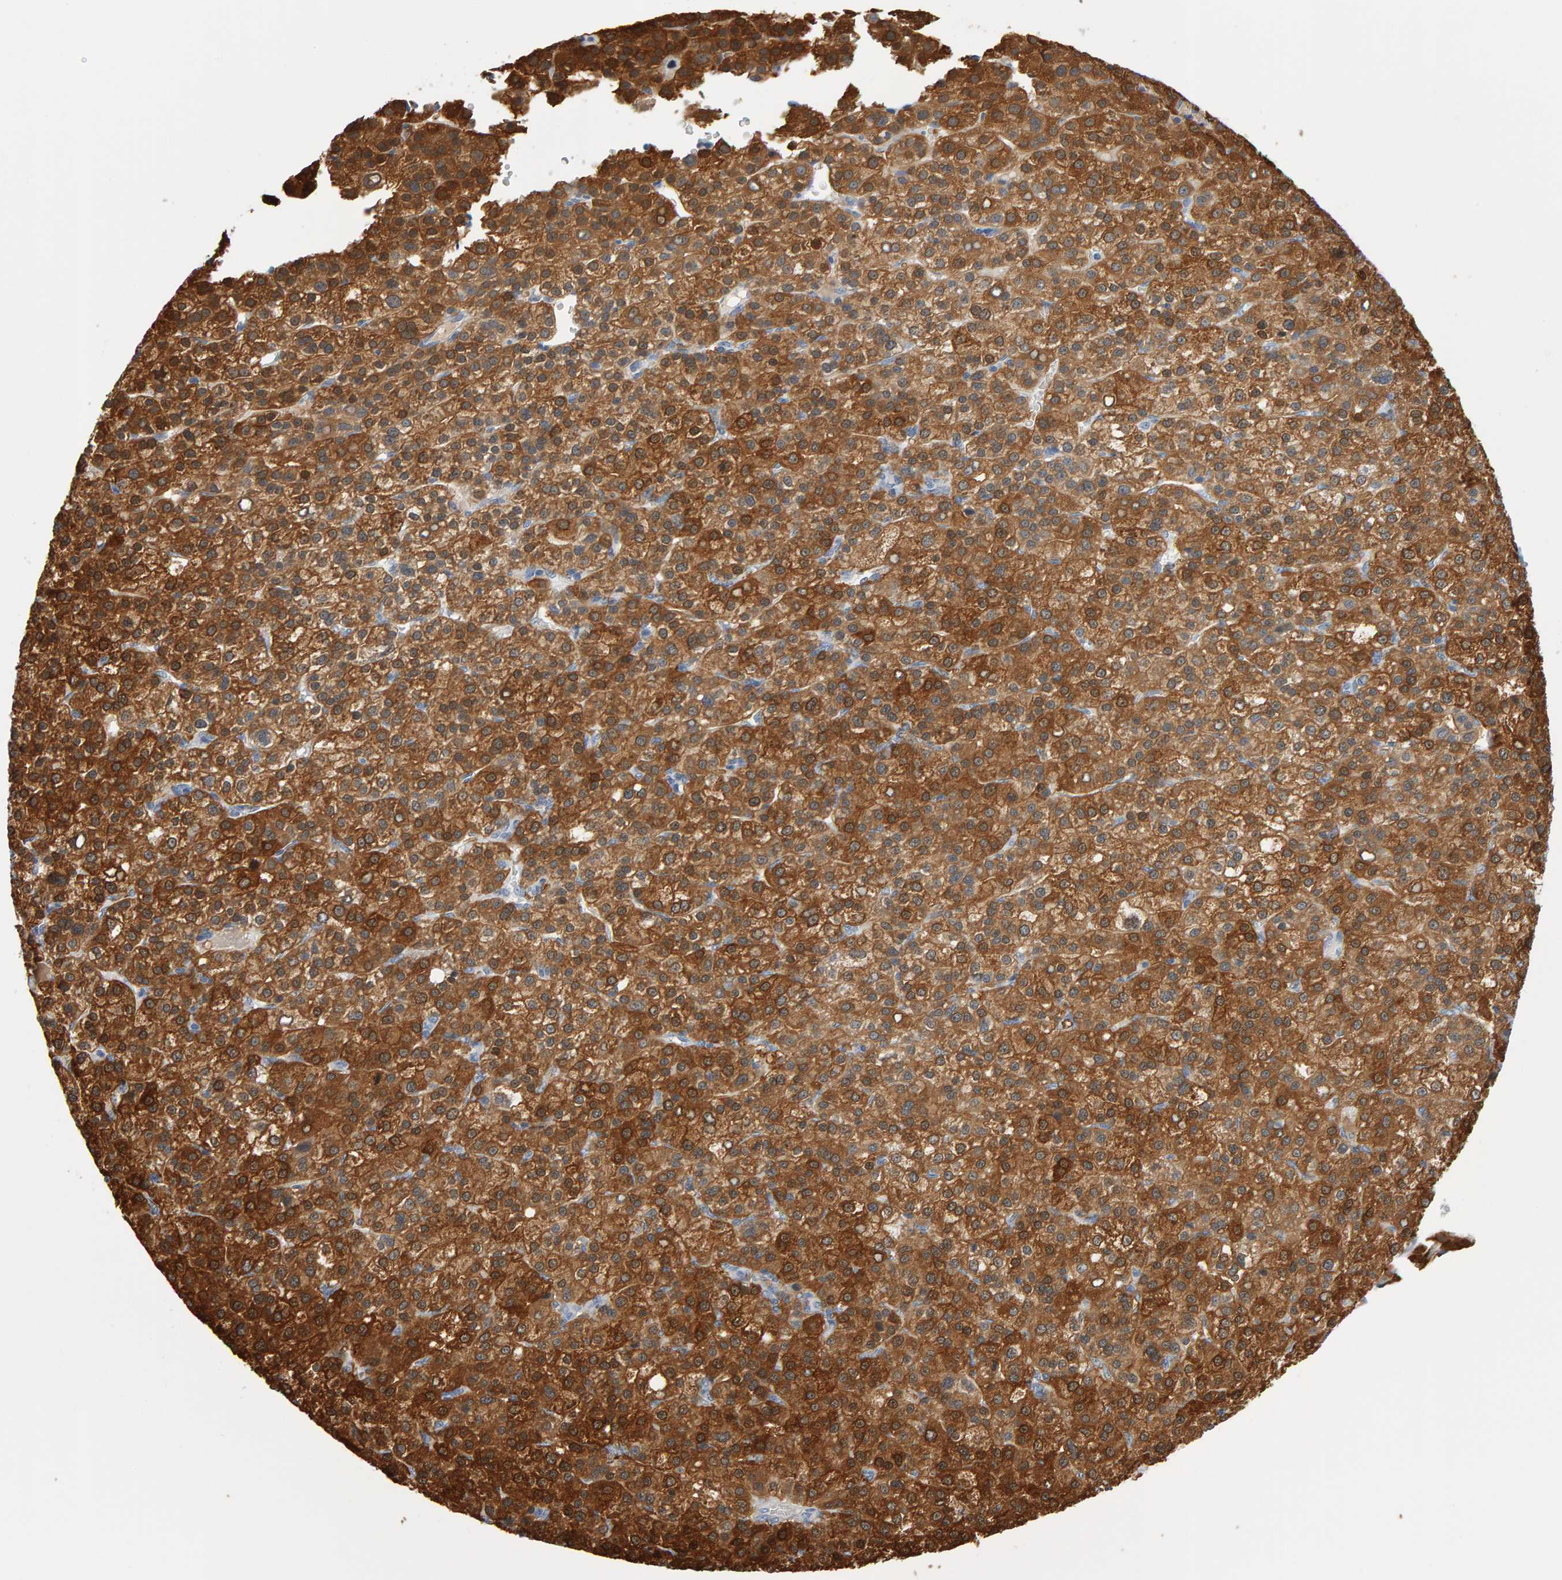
{"staining": {"intensity": "moderate", "quantity": ">75%", "location": "cytoplasmic/membranous"}, "tissue": "liver cancer", "cell_type": "Tumor cells", "image_type": "cancer", "snomed": [{"axis": "morphology", "description": "Carcinoma, Hepatocellular, NOS"}, {"axis": "topography", "description": "Liver"}], "caption": "Moderate cytoplasmic/membranous protein positivity is appreciated in approximately >75% of tumor cells in liver hepatocellular carcinoma.", "gene": "CTH", "patient": {"sex": "female", "age": 58}}